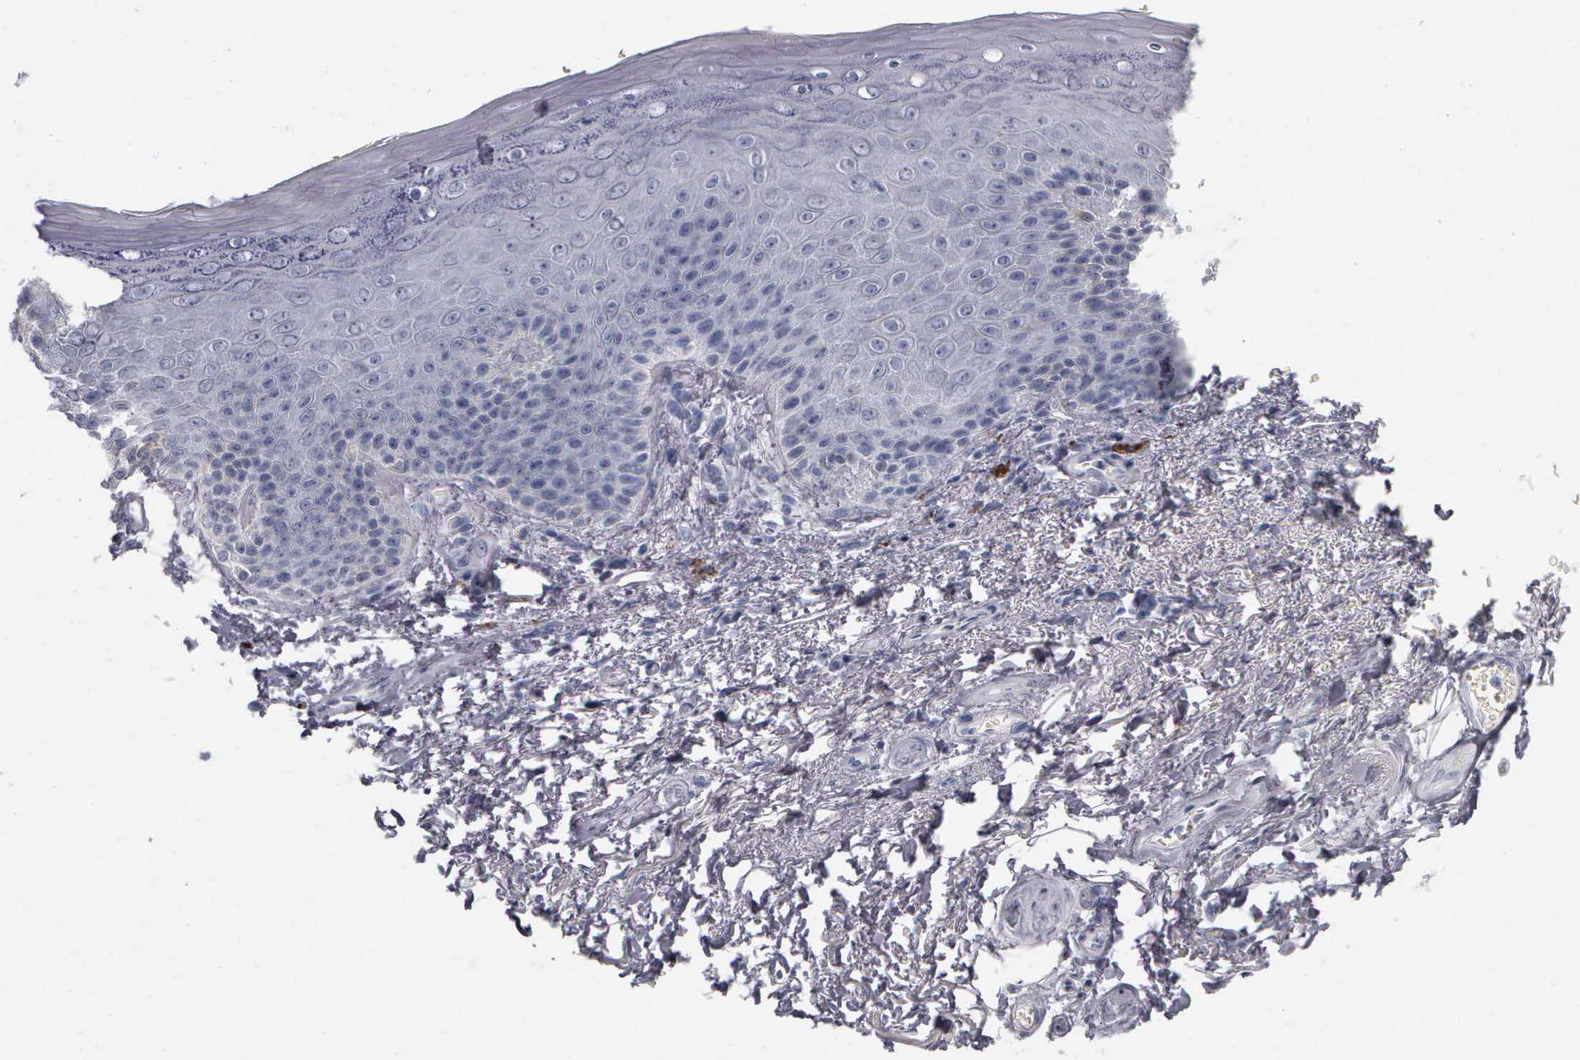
{"staining": {"intensity": "negative", "quantity": "none", "location": "none"}, "tissue": "skin", "cell_type": "Epidermal cells", "image_type": "normal", "snomed": [{"axis": "morphology", "description": "Normal tissue, NOS"}, {"axis": "topography", "description": "Anal"}, {"axis": "topography", "description": "Peripheral nerve tissue"}], "caption": "Immunohistochemistry photomicrograph of unremarkable skin: skin stained with DAB (3,3'-diaminobenzidine) exhibits no significant protein positivity in epidermal cells.", "gene": "NKX2", "patient": {"sex": "female", "age": 46}}